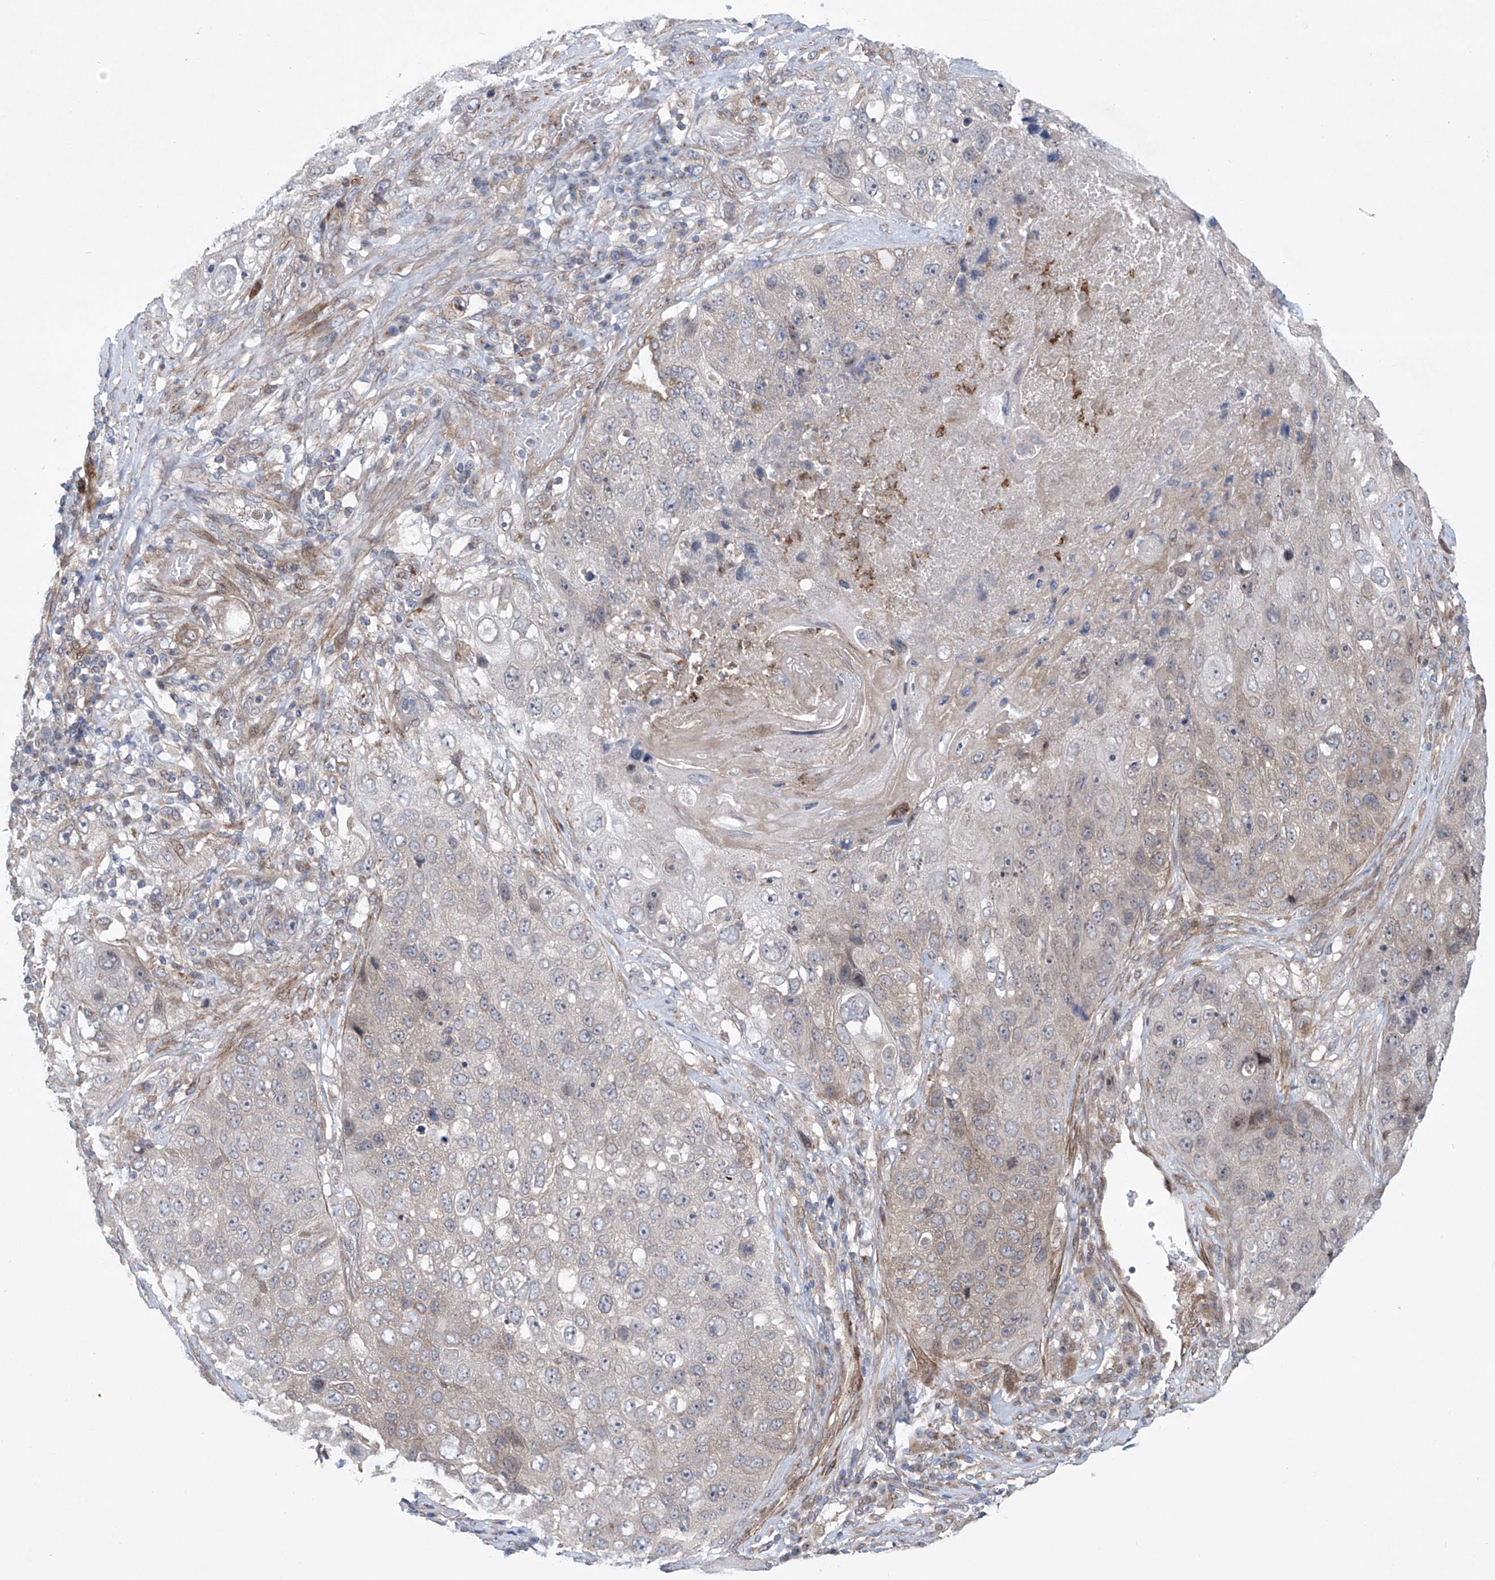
{"staining": {"intensity": "negative", "quantity": "none", "location": "none"}, "tissue": "lung cancer", "cell_type": "Tumor cells", "image_type": "cancer", "snomed": [{"axis": "morphology", "description": "Squamous cell carcinoma, NOS"}, {"axis": "topography", "description": "Lung"}], "caption": "Histopathology image shows no protein staining in tumor cells of lung cancer (squamous cell carcinoma) tissue.", "gene": "KLC4", "patient": {"sex": "male", "age": 61}}